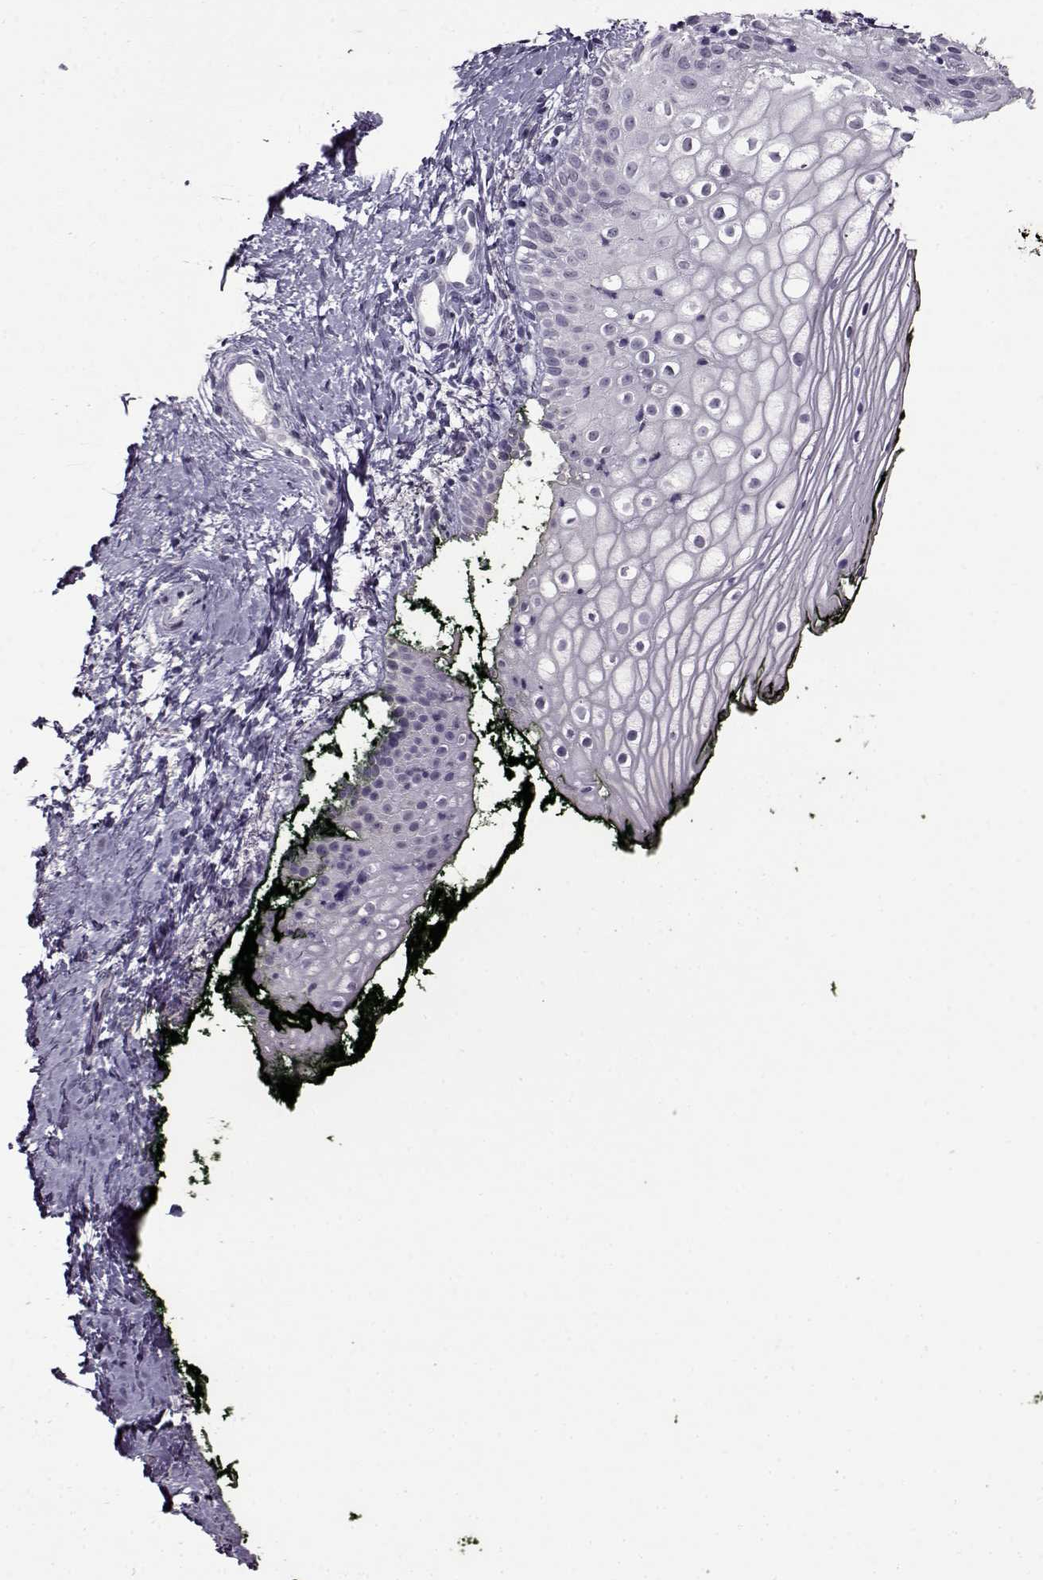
{"staining": {"intensity": "negative", "quantity": "none", "location": "none"}, "tissue": "vagina", "cell_type": "Squamous epithelial cells", "image_type": "normal", "snomed": [{"axis": "morphology", "description": "Normal tissue, NOS"}, {"axis": "topography", "description": "Vagina"}], "caption": "A photomicrograph of vagina stained for a protein shows no brown staining in squamous epithelial cells. (DAB (3,3'-diaminobenzidine) IHC, high magnification).", "gene": "FSHB", "patient": {"sex": "female", "age": 47}}